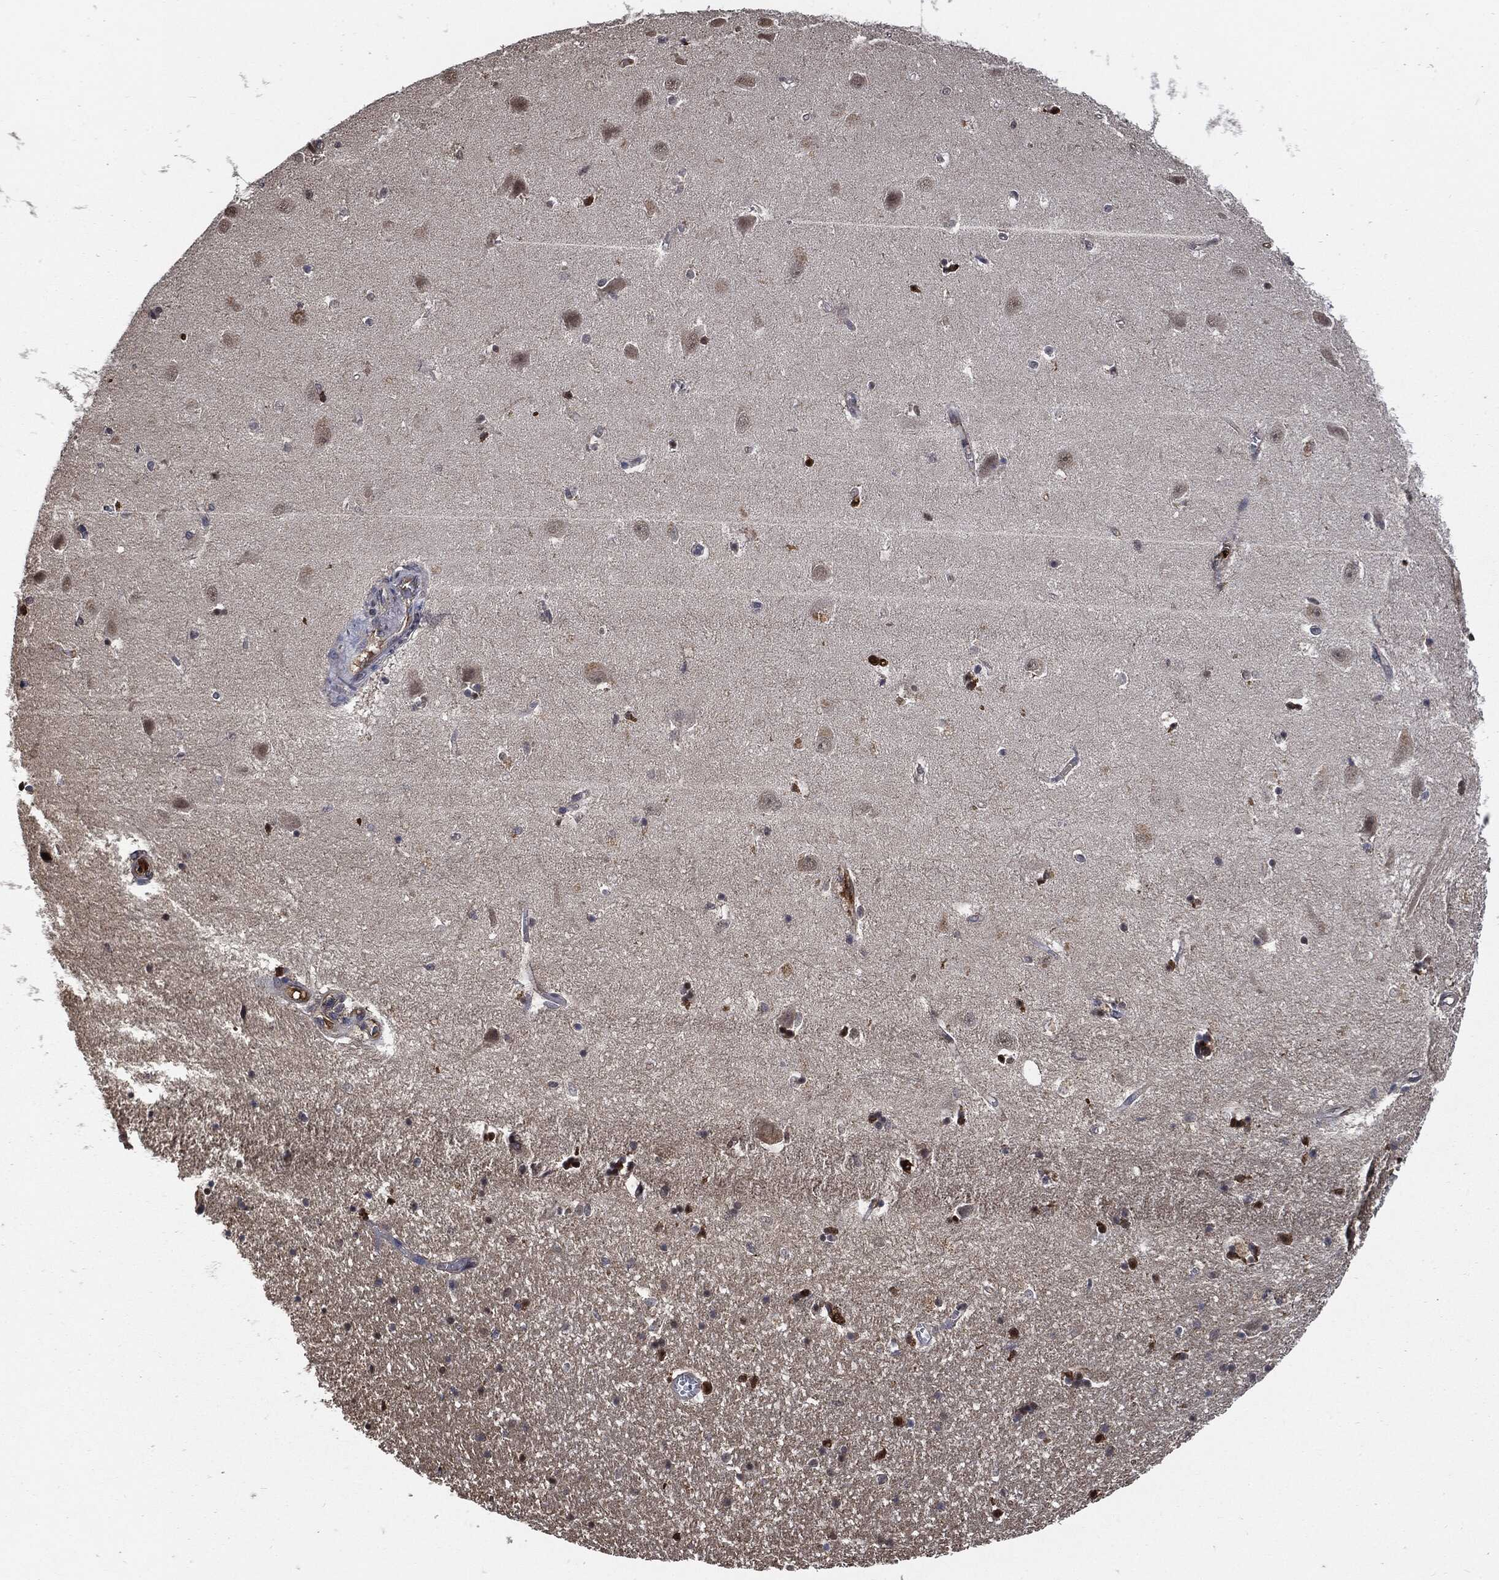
{"staining": {"intensity": "moderate", "quantity": "<25%", "location": "nuclear"}, "tissue": "hippocampus", "cell_type": "Glial cells", "image_type": "normal", "snomed": [{"axis": "morphology", "description": "Normal tissue, NOS"}, {"axis": "topography", "description": "Hippocampus"}], "caption": "Protein expression analysis of benign hippocampus shows moderate nuclear positivity in about <25% of glial cells. The protein of interest is shown in brown color, while the nuclei are stained blue.", "gene": "S100A9", "patient": {"sex": "female", "age": 64}}